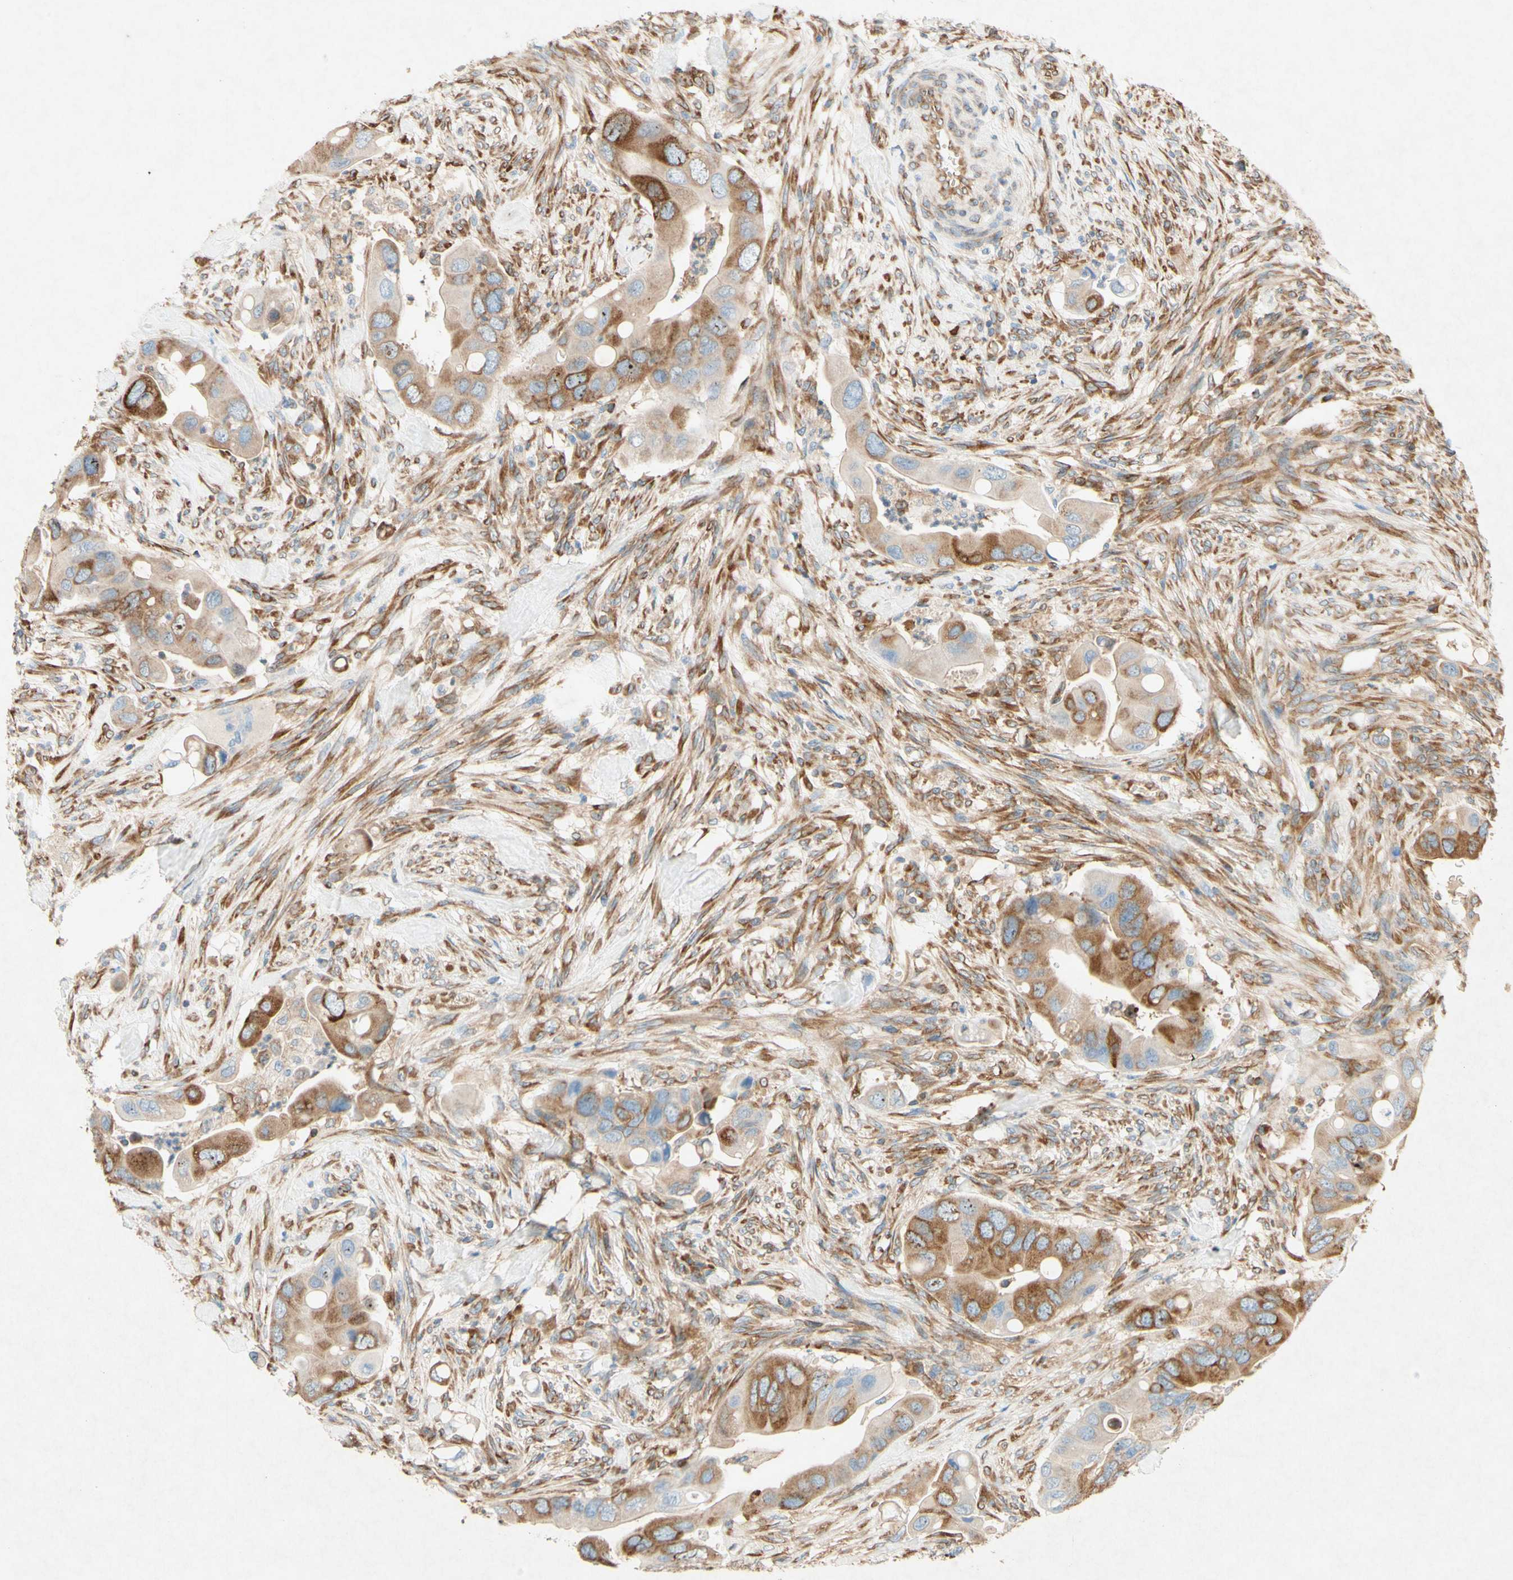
{"staining": {"intensity": "moderate", "quantity": "25%-75%", "location": "cytoplasmic/membranous"}, "tissue": "colorectal cancer", "cell_type": "Tumor cells", "image_type": "cancer", "snomed": [{"axis": "morphology", "description": "Adenocarcinoma, NOS"}, {"axis": "topography", "description": "Rectum"}], "caption": "Moderate cytoplasmic/membranous staining is identified in about 25%-75% of tumor cells in adenocarcinoma (colorectal). (Stains: DAB in brown, nuclei in blue, Microscopy: brightfield microscopy at high magnification).", "gene": "PABPC1", "patient": {"sex": "female", "age": 57}}